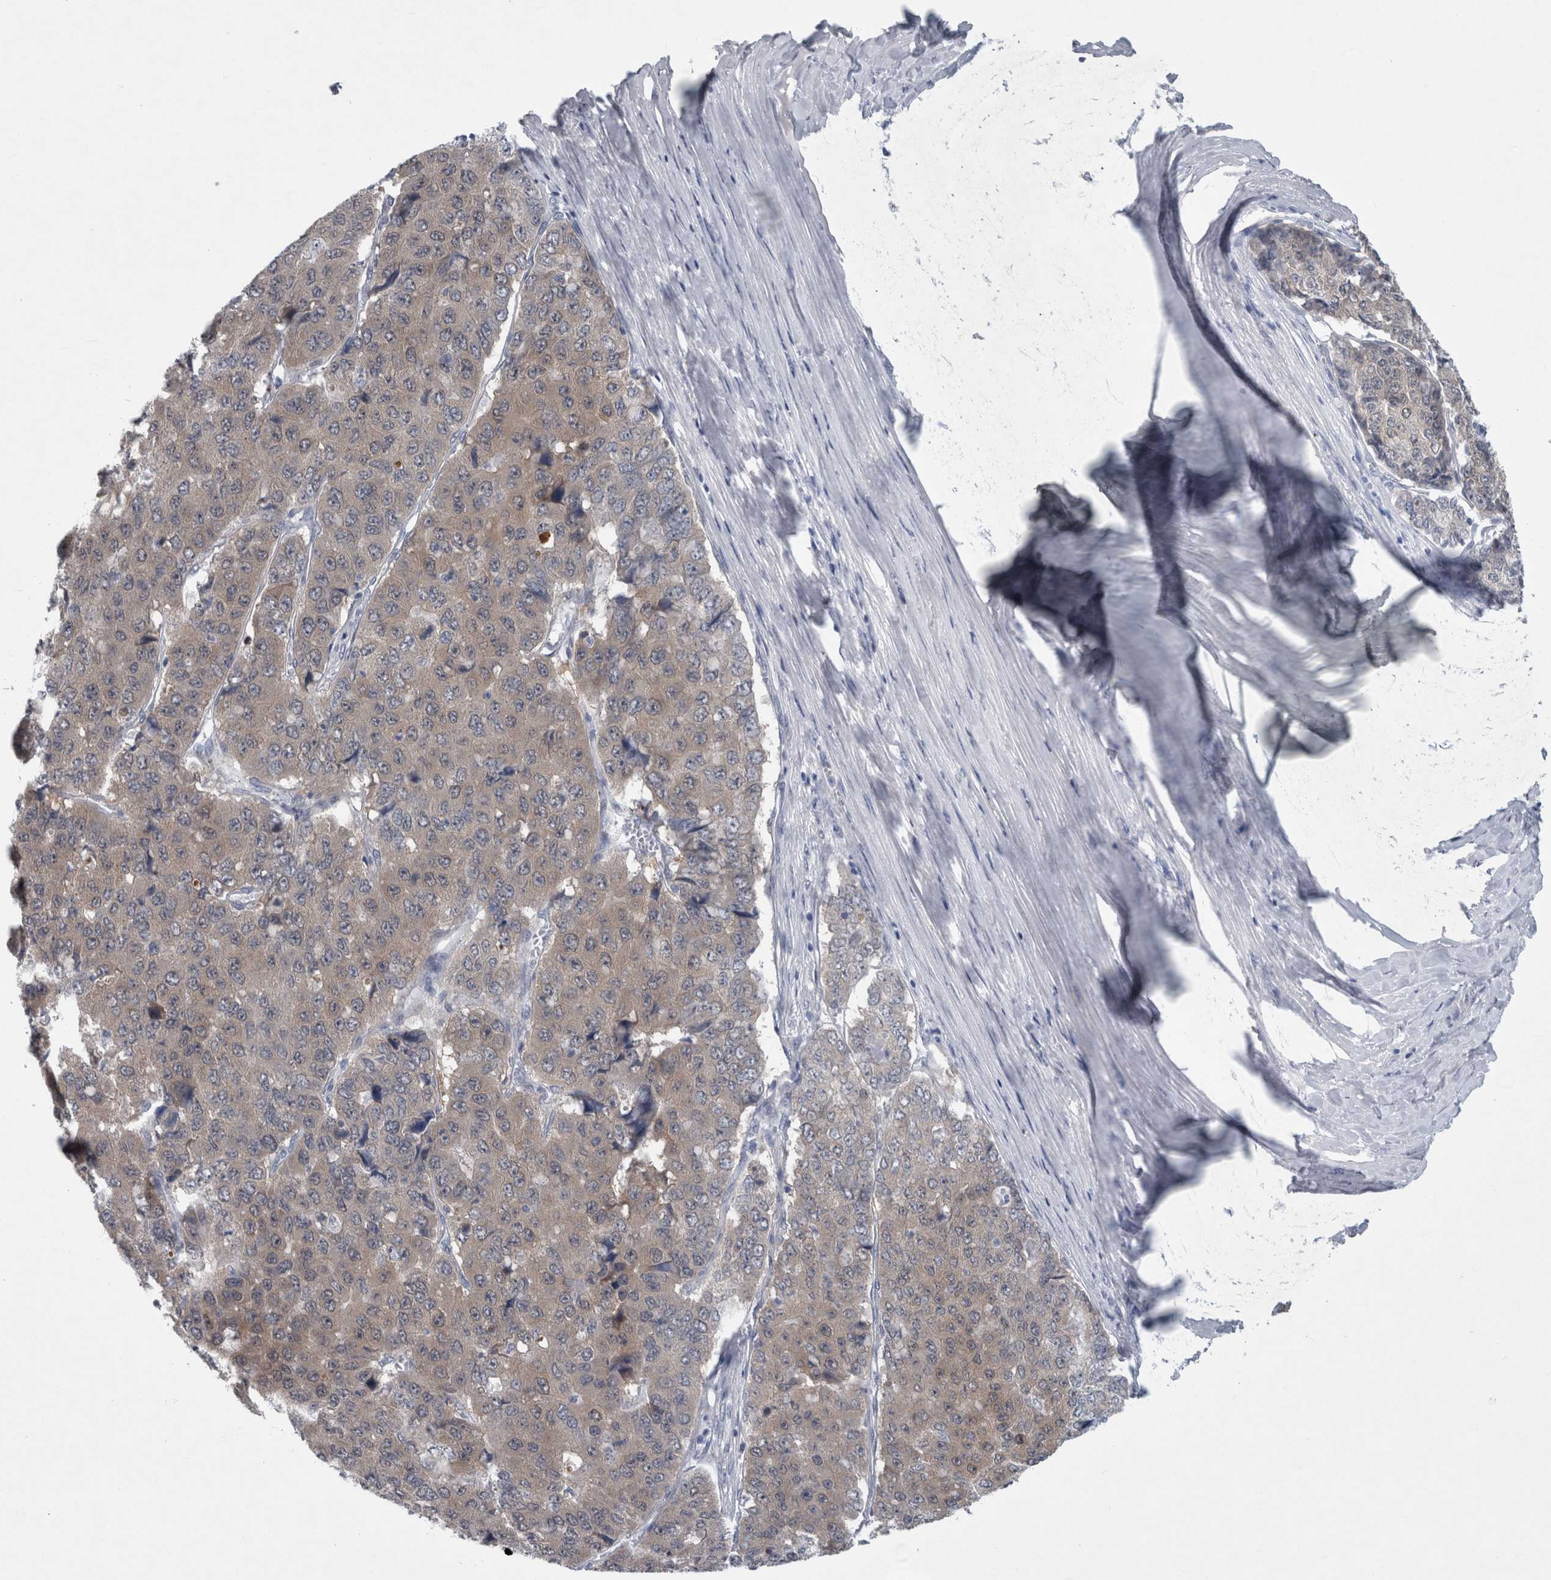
{"staining": {"intensity": "negative", "quantity": "none", "location": "none"}, "tissue": "pancreatic cancer", "cell_type": "Tumor cells", "image_type": "cancer", "snomed": [{"axis": "morphology", "description": "Adenocarcinoma, NOS"}, {"axis": "topography", "description": "Pancreas"}], "caption": "Adenocarcinoma (pancreatic) was stained to show a protein in brown. There is no significant staining in tumor cells.", "gene": "FAM83H", "patient": {"sex": "male", "age": 50}}